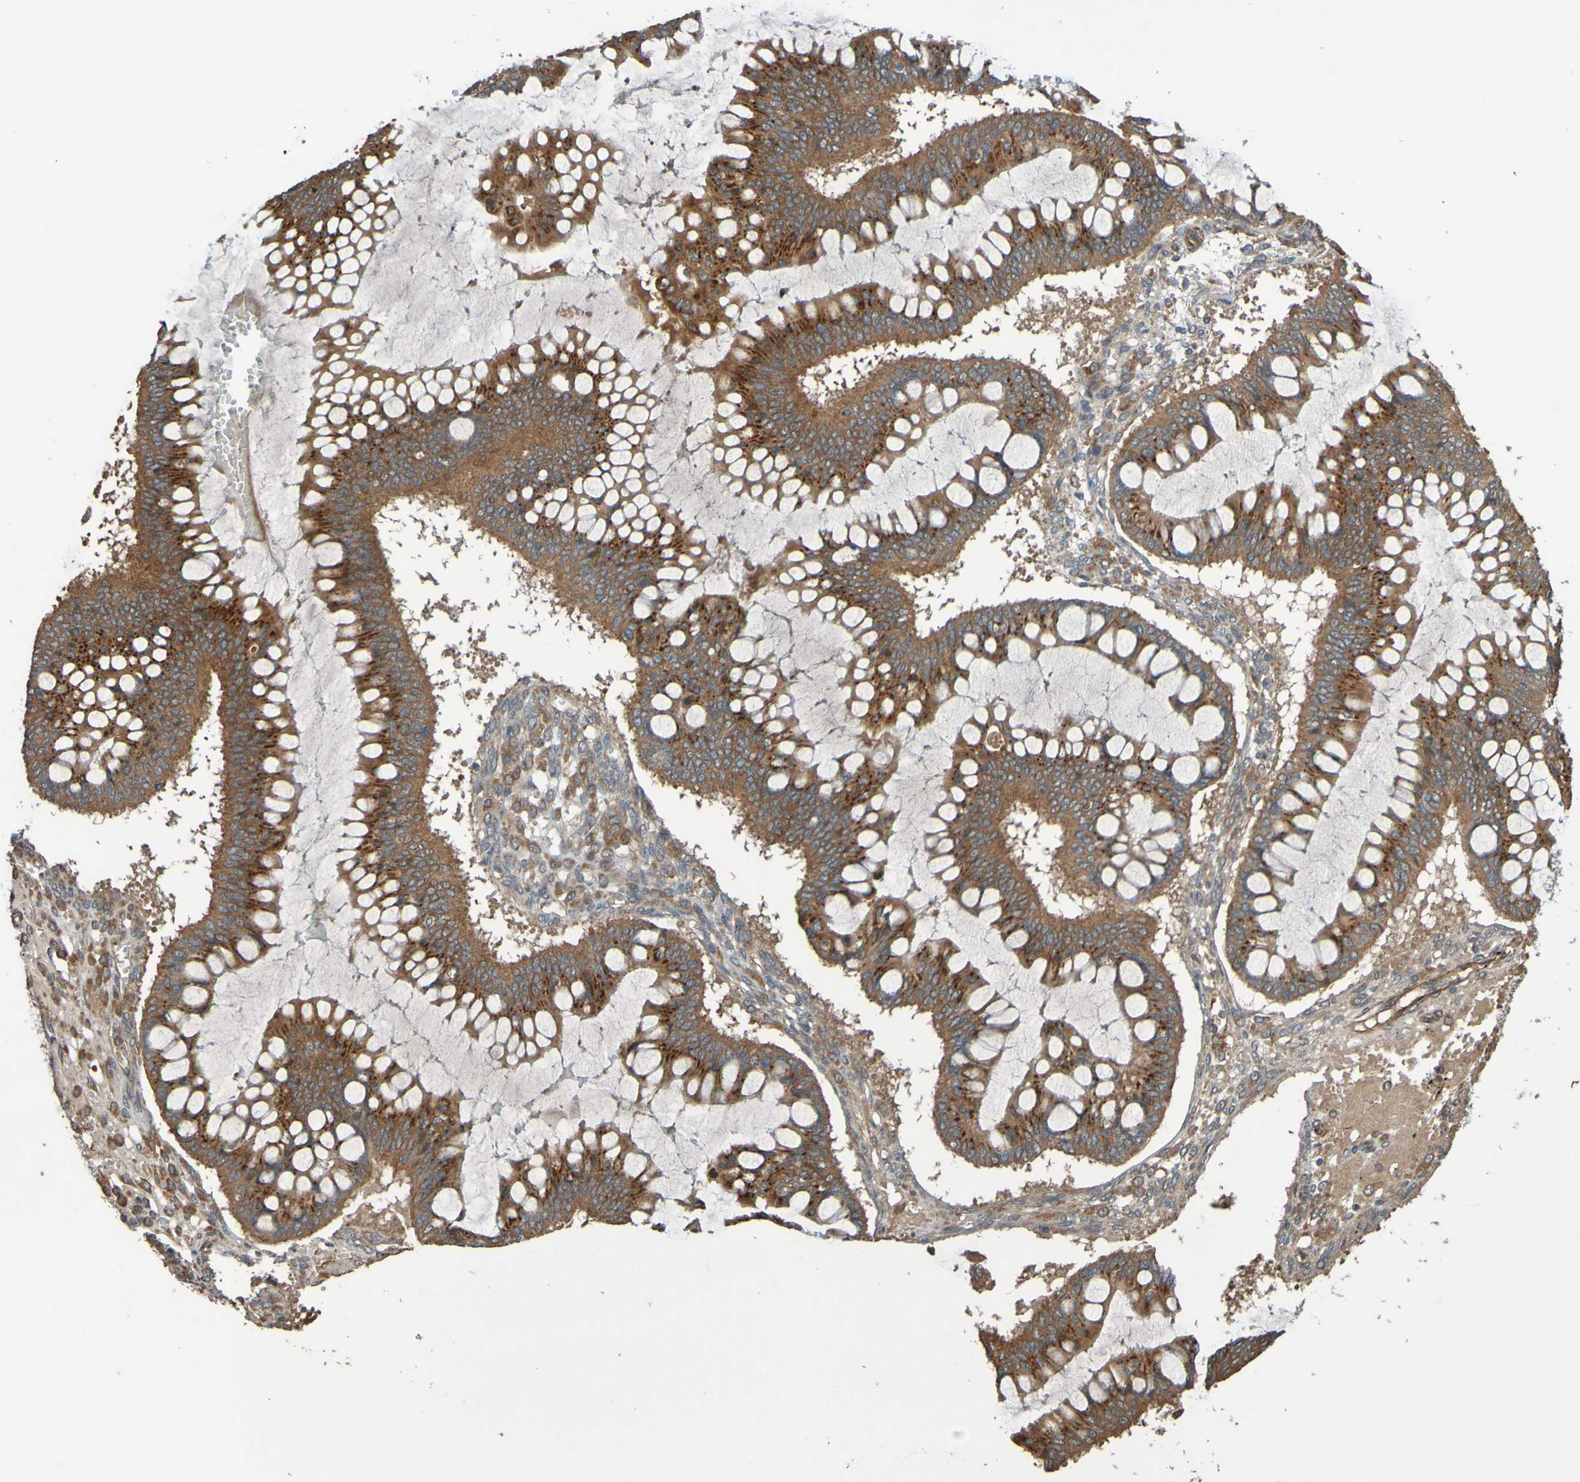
{"staining": {"intensity": "strong", "quantity": ">75%", "location": "cytoplasmic/membranous"}, "tissue": "ovarian cancer", "cell_type": "Tumor cells", "image_type": "cancer", "snomed": [{"axis": "morphology", "description": "Cystadenocarcinoma, mucinous, NOS"}, {"axis": "topography", "description": "Ovary"}], "caption": "About >75% of tumor cells in human ovarian mucinous cystadenocarcinoma reveal strong cytoplasmic/membranous protein staining as visualized by brown immunohistochemical staining.", "gene": "UCN", "patient": {"sex": "female", "age": 73}}